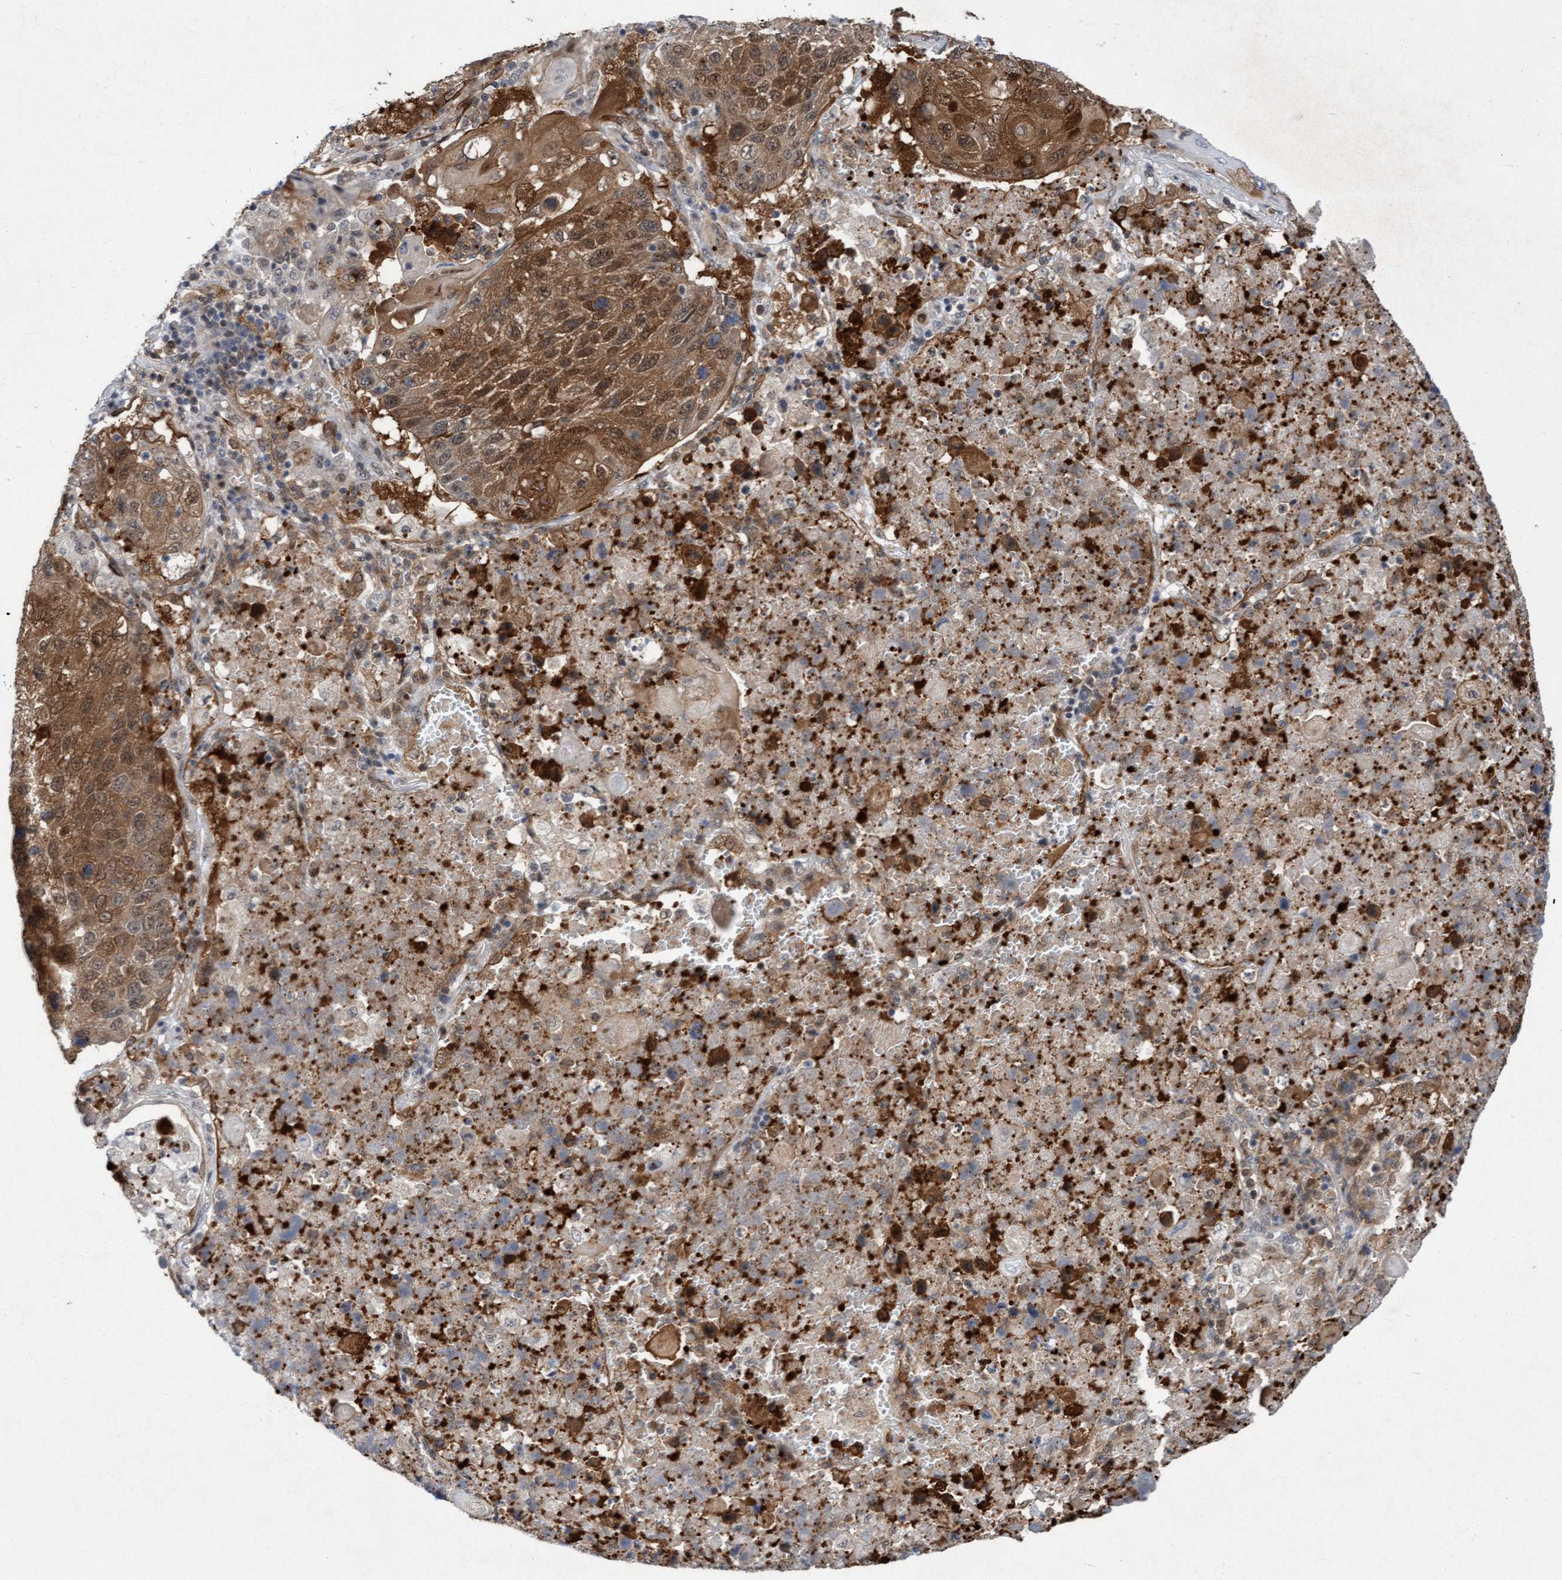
{"staining": {"intensity": "moderate", "quantity": ">75%", "location": "cytoplasmic/membranous,nuclear"}, "tissue": "lung cancer", "cell_type": "Tumor cells", "image_type": "cancer", "snomed": [{"axis": "morphology", "description": "Squamous cell carcinoma, NOS"}, {"axis": "topography", "description": "Lung"}], "caption": "Protein expression analysis of squamous cell carcinoma (lung) shows moderate cytoplasmic/membranous and nuclear staining in approximately >75% of tumor cells.", "gene": "RAP1GAP2", "patient": {"sex": "male", "age": 61}}